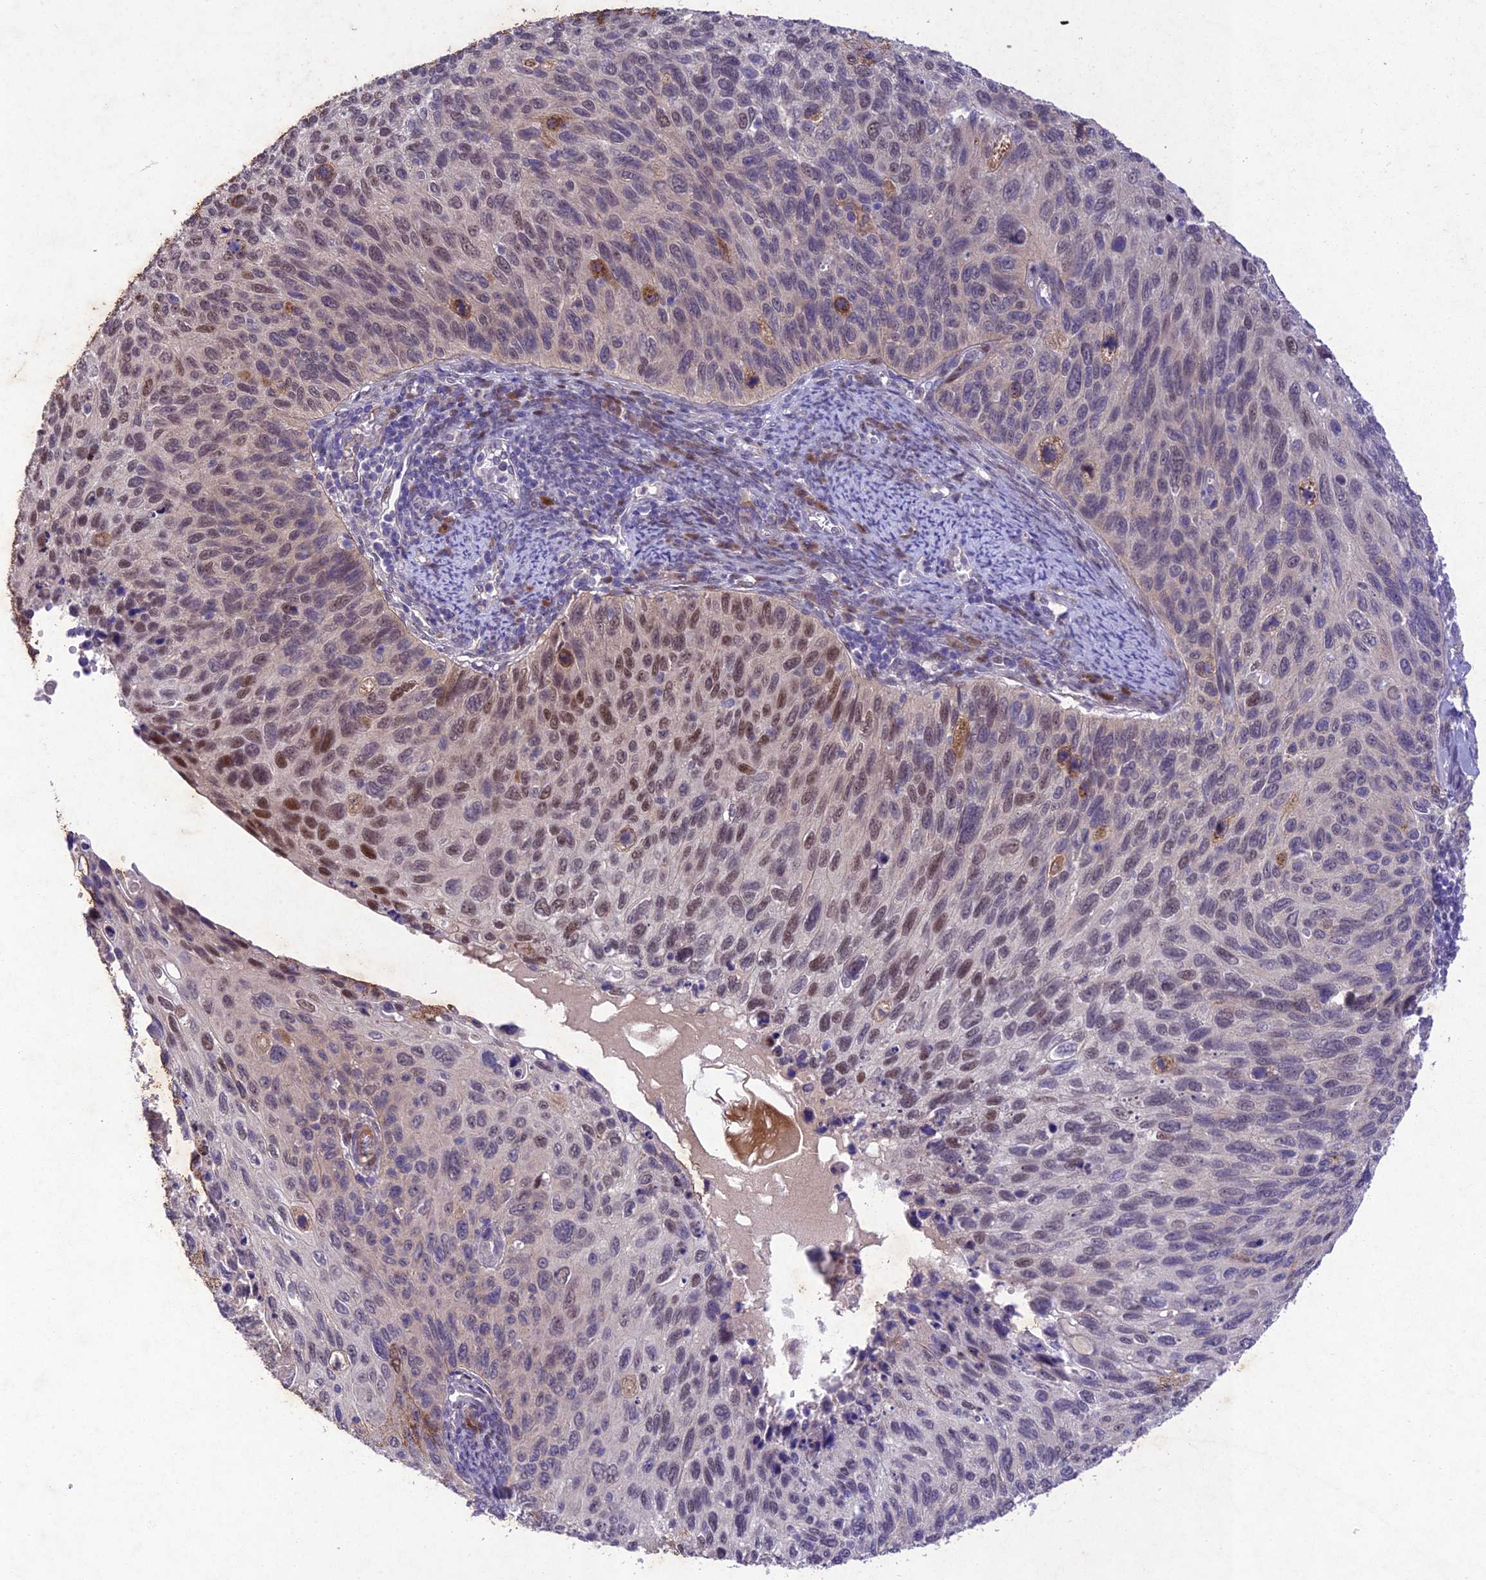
{"staining": {"intensity": "moderate", "quantity": "25%-75%", "location": "nuclear"}, "tissue": "cervical cancer", "cell_type": "Tumor cells", "image_type": "cancer", "snomed": [{"axis": "morphology", "description": "Squamous cell carcinoma, NOS"}, {"axis": "topography", "description": "Cervix"}], "caption": "Immunohistochemical staining of human squamous cell carcinoma (cervical) displays moderate nuclear protein staining in about 25%-75% of tumor cells. Nuclei are stained in blue.", "gene": "ANKRD52", "patient": {"sex": "female", "age": 70}}